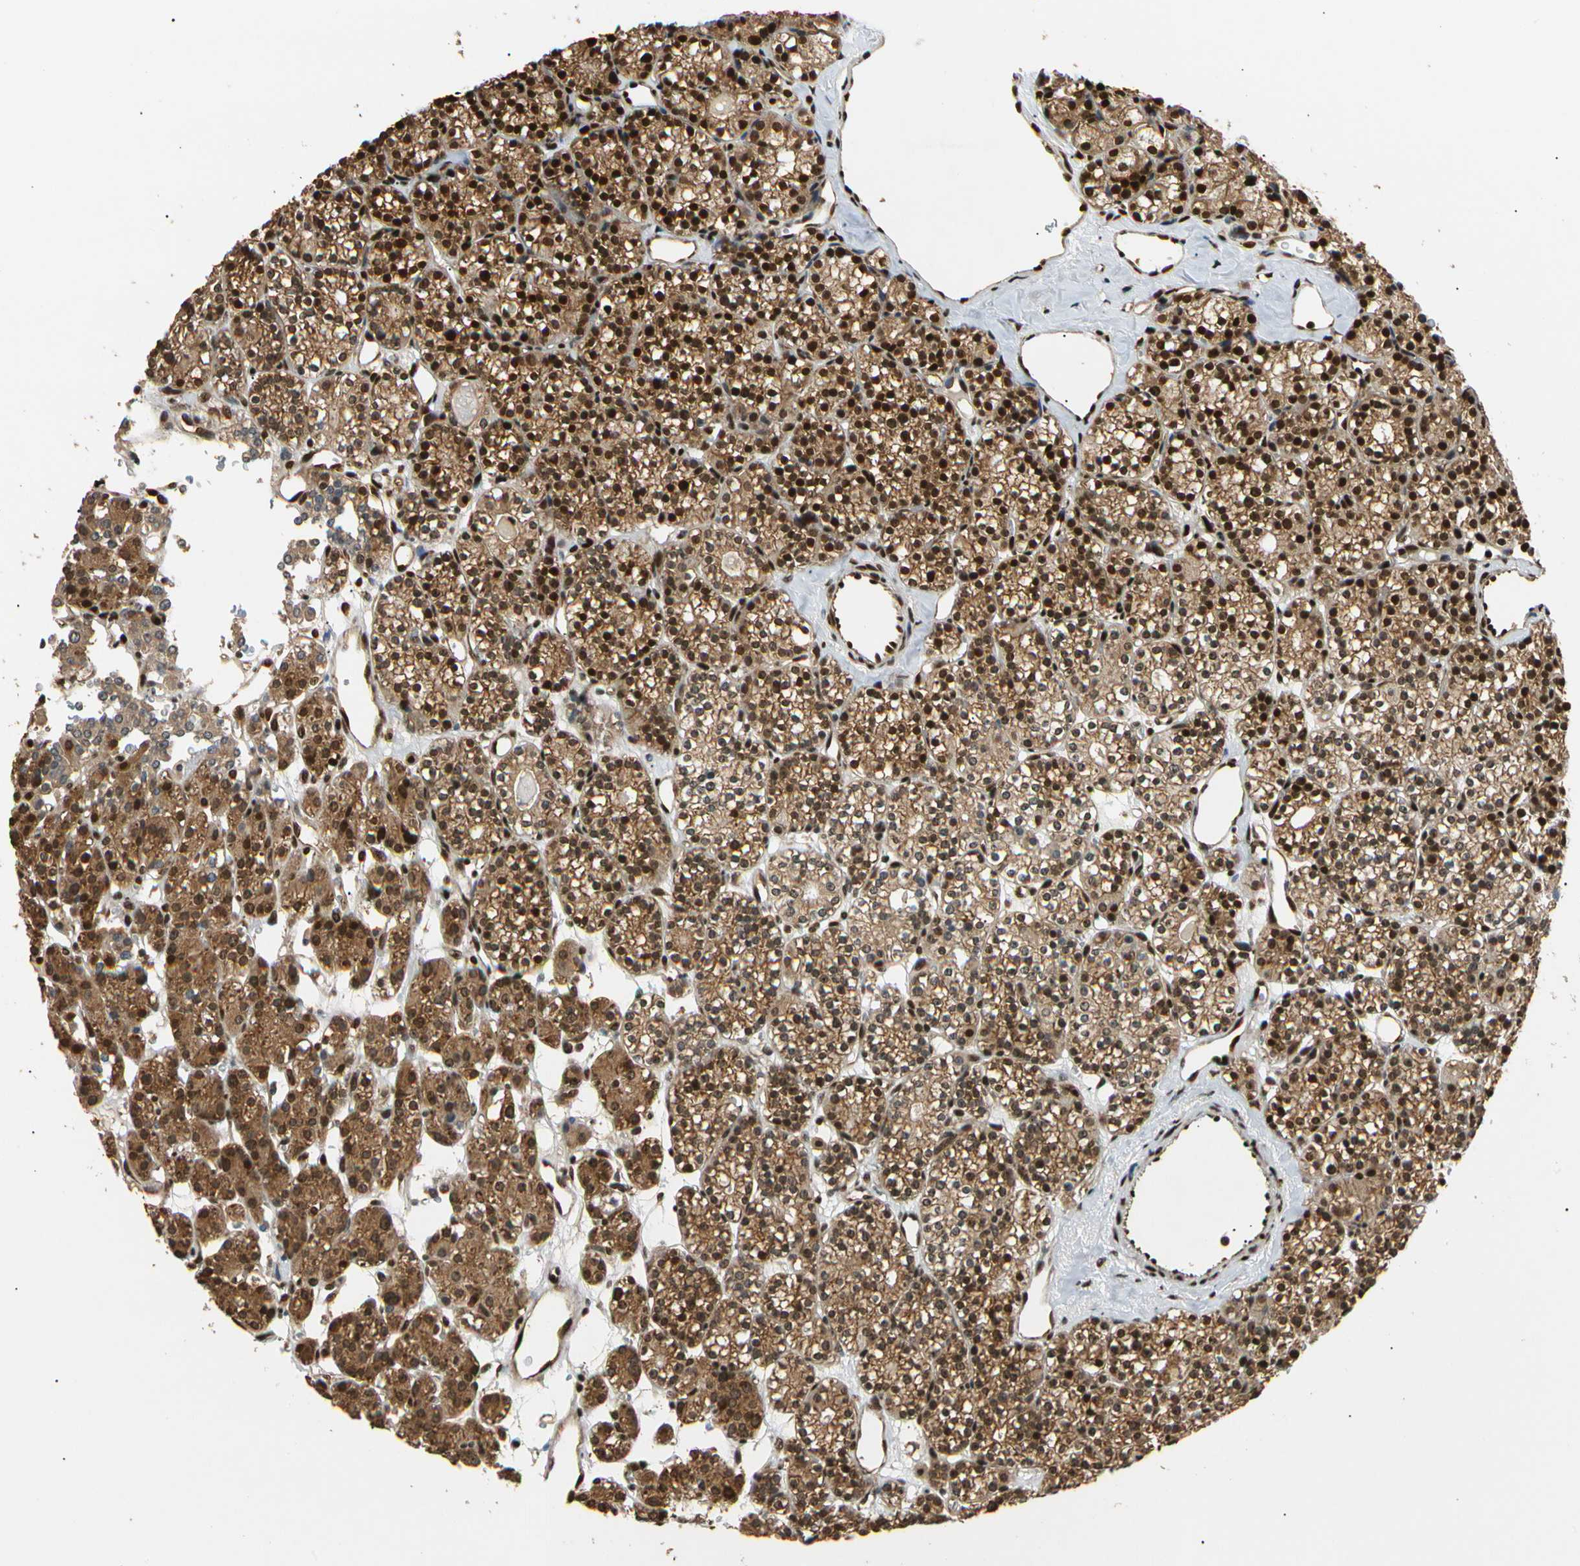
{"staining": {"intensity": "strong", "quantity": ">75%", "location": "cytoplasmic/membranous,nuclear"}, "tissue": "parathyroid gland", "cell_type": "Glandular cells", "image_type": "normal", "snomed": [{"axis": "morphology", "description": "Normal tissue, NOS"}, {"axis": "topography", "description": "Parathyroid gland"}], "caption": "IHC photomicrograph of unremarkable parathyroid gland: human parathyroid gland stained using immunohistochemistry demonstrates high levels of strong protein expression localized specifically in the cytoplasmic/membranous,nuclear of glandular cells, appearing as a cytoplasmic/membranous,nuclear brown color.", "gene": "EIF1AX", "patient": {"sex": "female", "age": 64}}